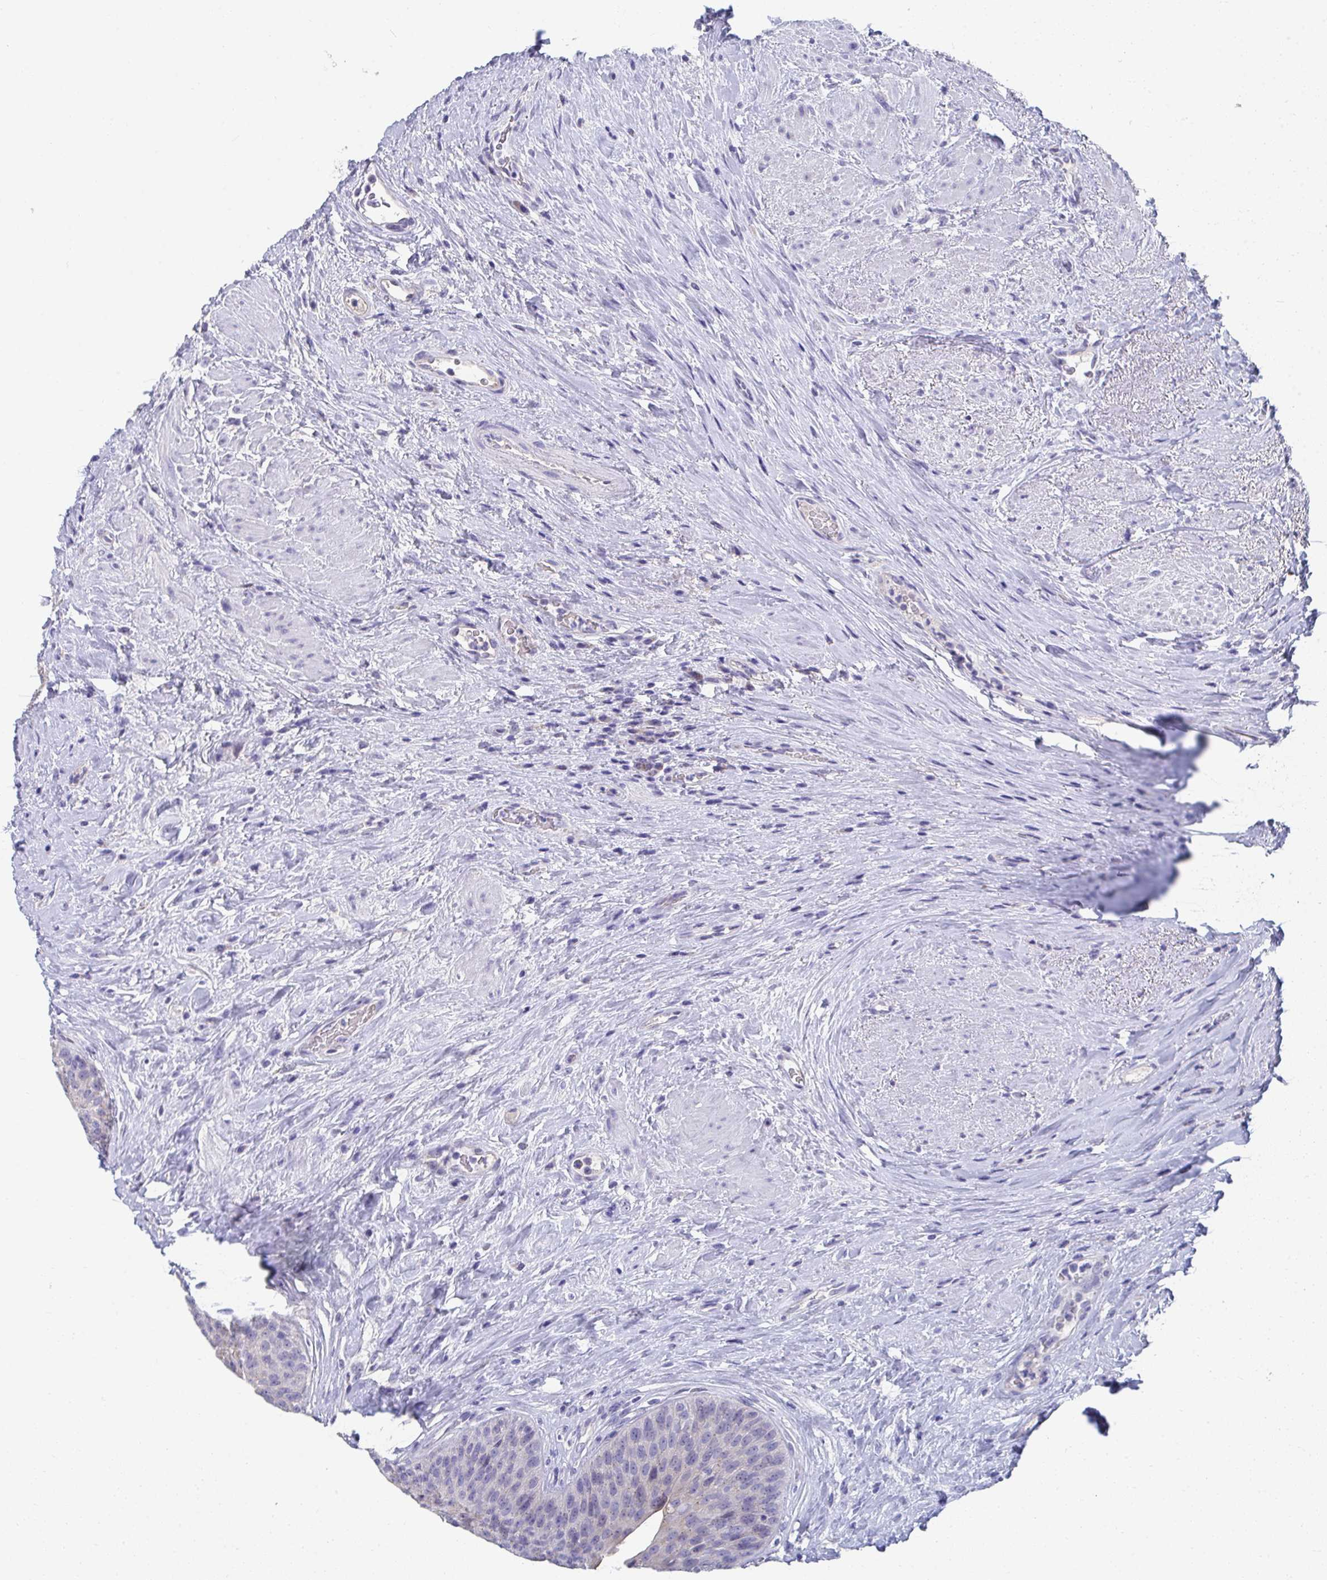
{"staining": {"intensity": "weak", "quantity": "<25%", "location": "cytoplasmic/membranous"}, "tissue": "urinary bladder", "cell_type": "Urothelial cells", "image_type": "normal", "snomed": [{"axis": "morphology", "description": "Normal tissue, NOS"}, {"axis": "topography", "description": "Urinary bladder"}], "caption": "IHC histopathology image of normal urinary bladder: urinary bladder stained with DAB shows no significant protein expression in urothelial cells. The staining was performed using DAB to visualize the protein expression in brown, while the nuclei were stained in blue with hematoxylin (Magnification: 20x).", "gene": "TMPRSS2", "patient": {"sex": "female", "age": 56}}